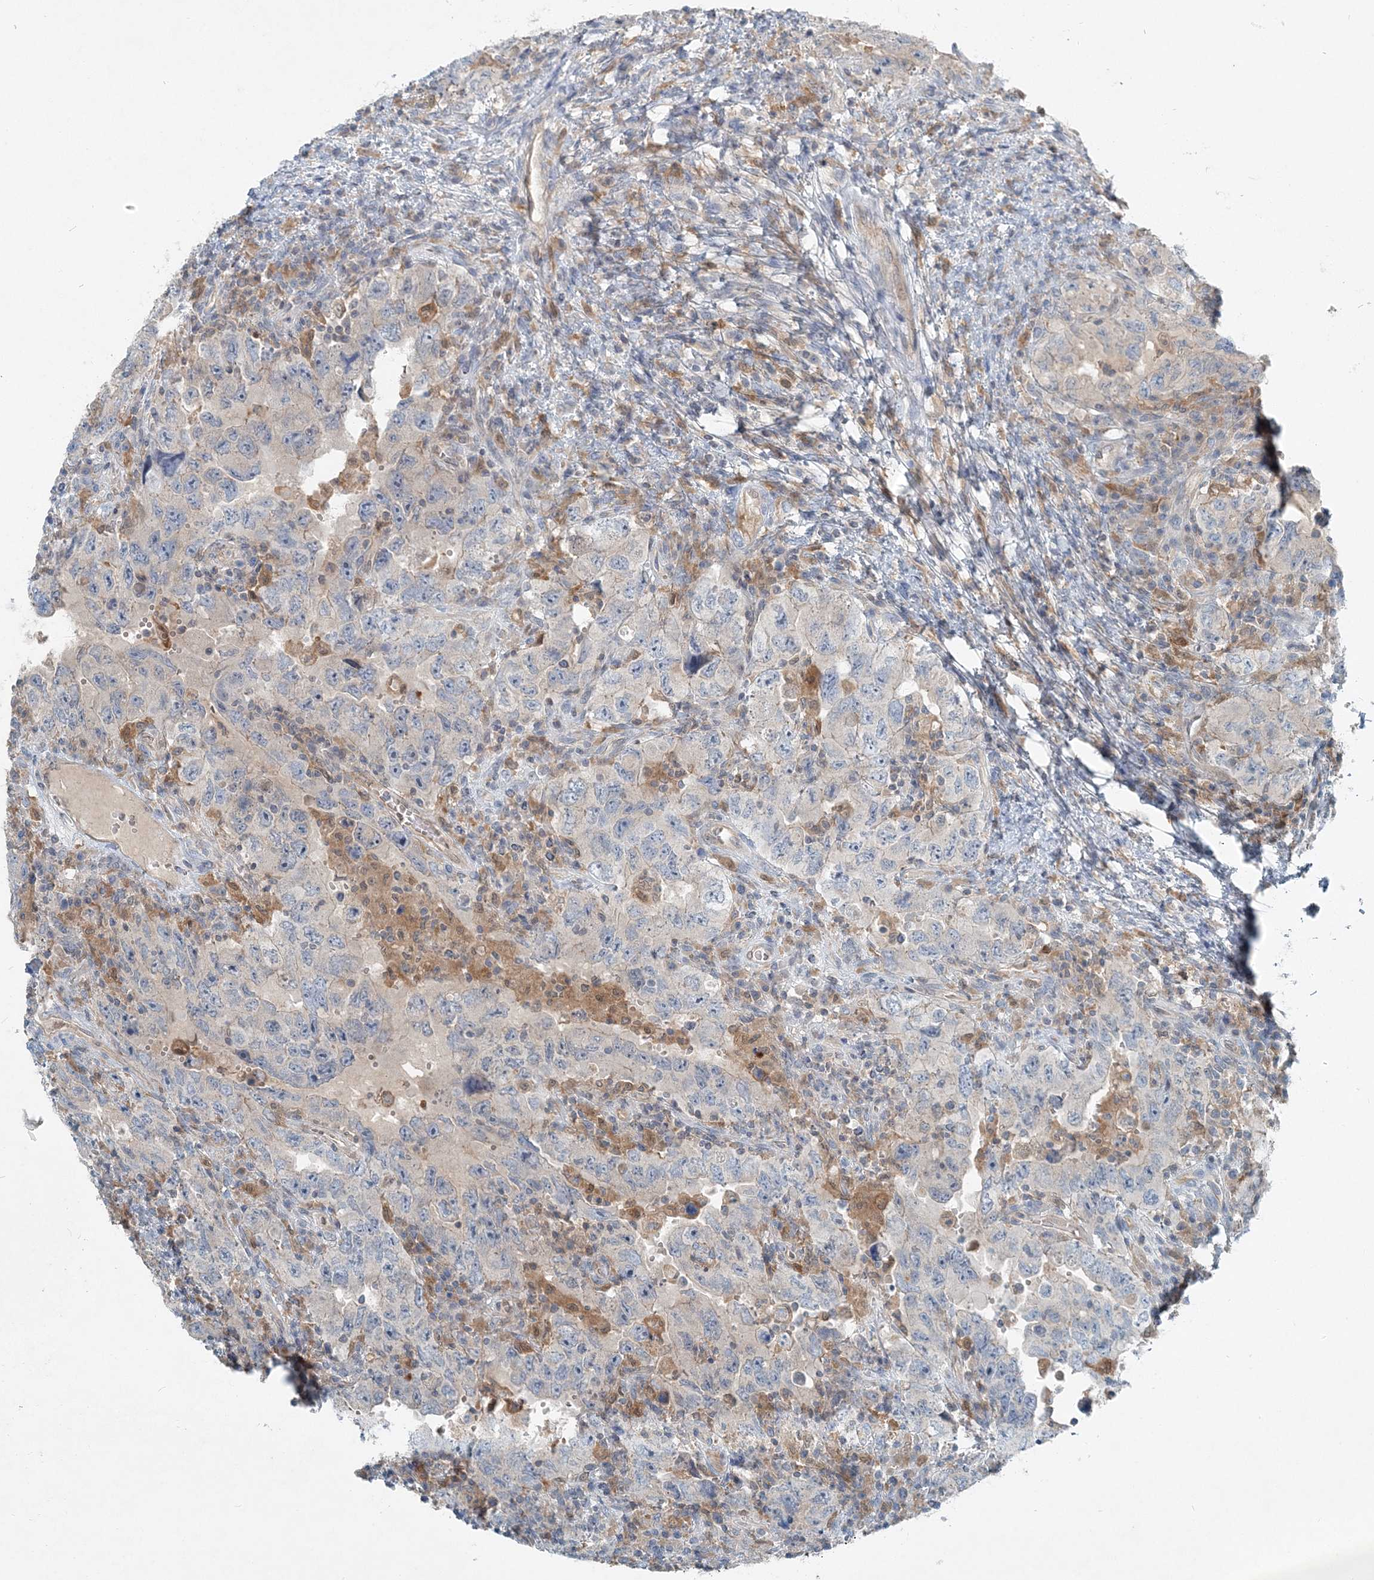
{"staining": {"intensity": "negative", "quantity": "none", "location": "none"}, "tissue": "testis cancer", "cell_type": "Tumor cells", "image_type": "cancer", "snomed": [{"axis": "morphology", "description": "Carcinoma, Embryonal, NOS"}, {"axis": "topography", "description": "Testis"}], "caption": "Immunohistochemical staining of testis cancer displays no significant expression in tumor cells.", "gene": "ARMH1", "patient": {"sex": "male", "age": 26}}